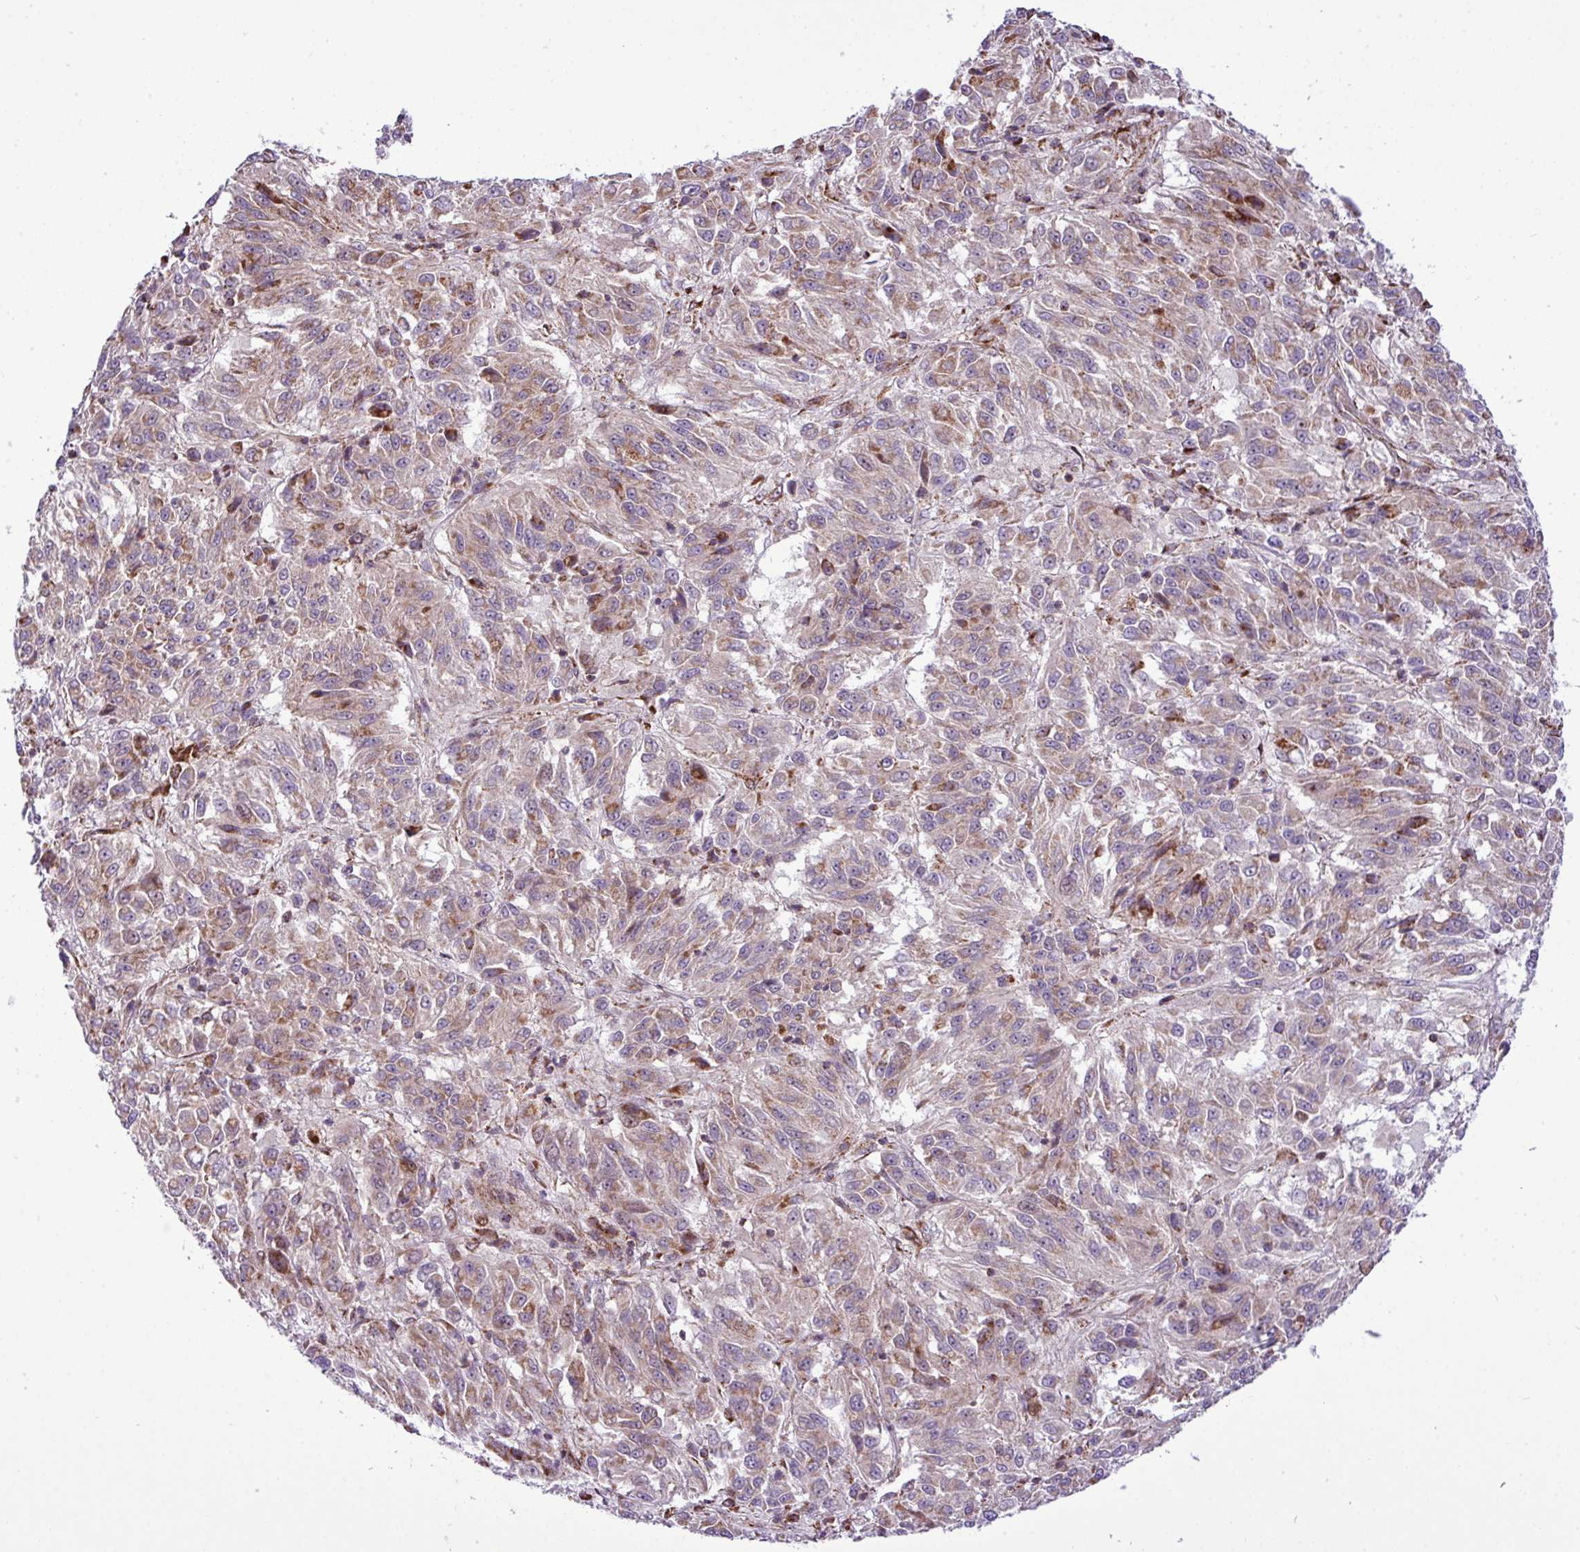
{"staining": {"intensity": "moderate", "quantity": "25%-75%", "location": "cytoplasmic/membranous"}, "tissue": "melanoma", "cell_type": "Tumor cells", "image_type": "cancer", "snomed": [{"axis": "morphology", "description": "Malignant melanoma, Metastatic site"}, {"axis": "topography", "description": "Lung"}], "caption": "Immunohistochemical staining of malignant melanoma (metastatic site) demonstrates medium levels of moderate cytoplasmic/membranous positivity in approximately 25%-75% of tumor cells.", "gene": "B3GNT9", "patient": {"sex": "male", "age": 64}}